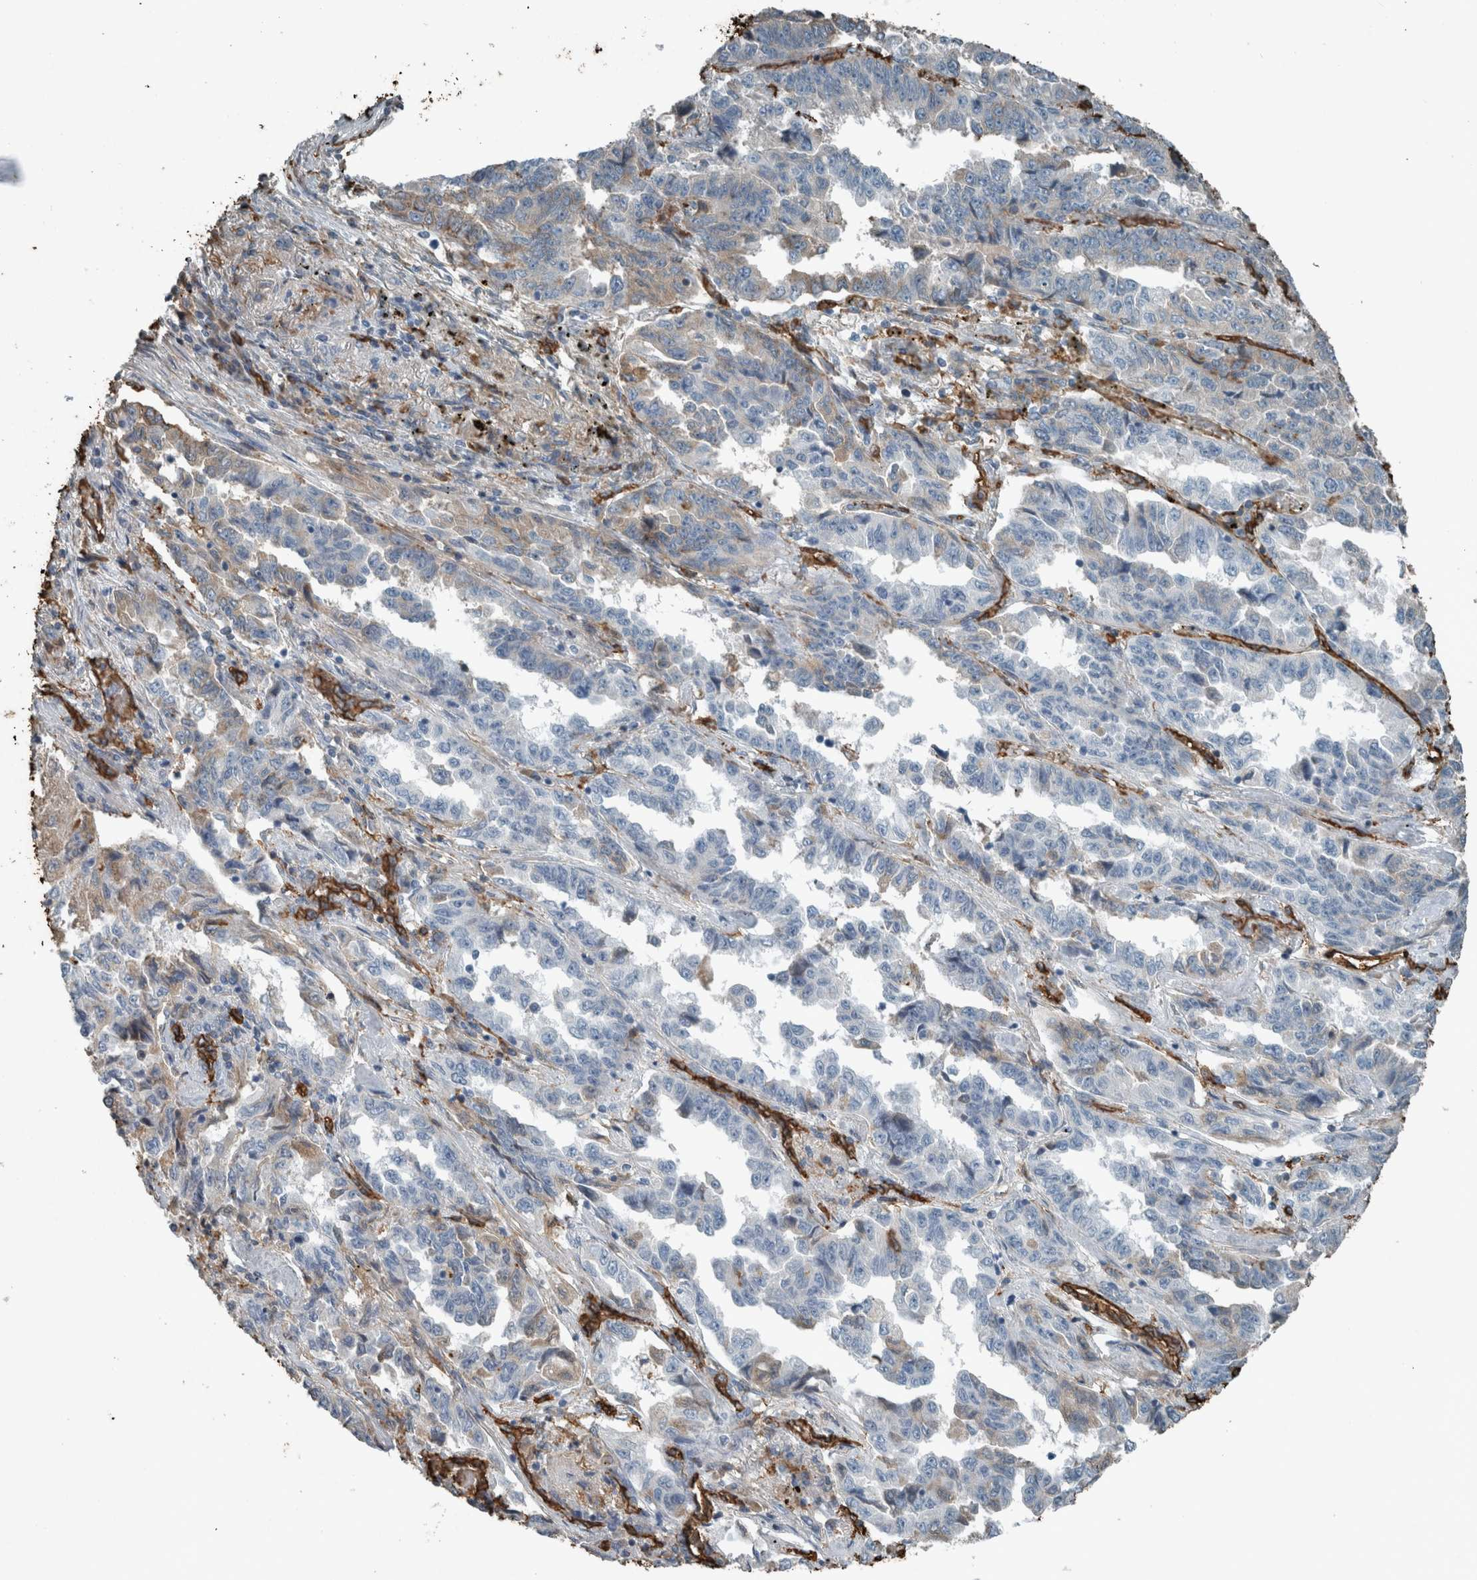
{"staining": {"intensity": "negative", "quantity": "none", "location": "none"}, "tissue": "lung cancer", "cell_type": "Tumor cells", "image_type": "cancer", "snomed": [{"axis": "morphology", "description": "Adenocarcinoma, NOS"}, {"axis": "topography", "description": "Lung"}], "caption": "Tumor cells are negative for protein expression in human lung cancer.", "gene": "LBP", "patient": {"sex": "female", "age": 51}}